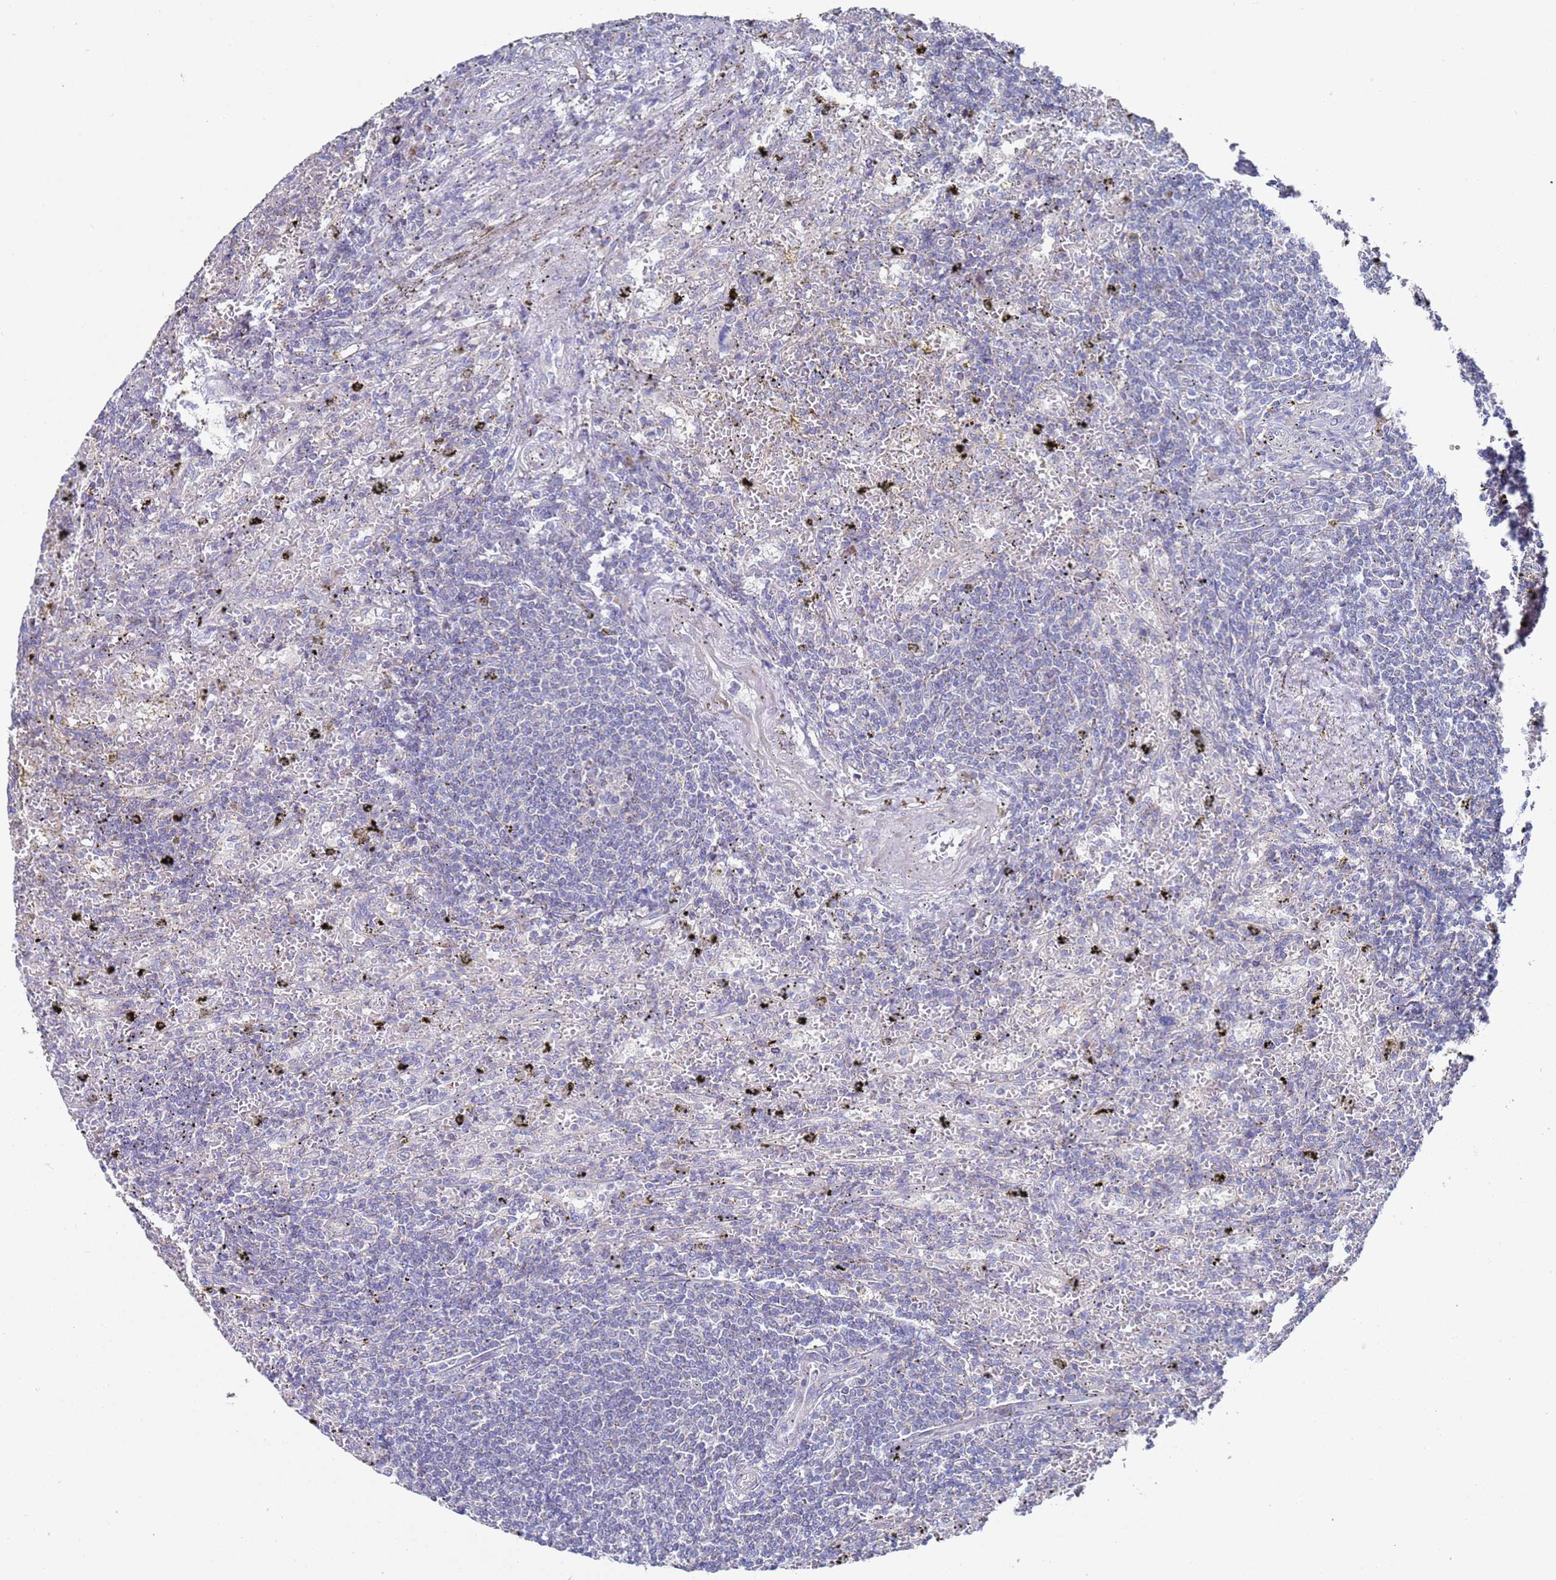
{"staining": {"intensity": "negative", "quantity": "none", "location": "none"}, "tissue": "lymphoma", "cell_type": "Tumor cells", "image_type": "cancer", "snomed": [{"axis": "morphology", "description": "Malignant lymphoma, non-Hodgkin's type, Low grade"}, {"axis": "topography", "description": "Spleen"}], "caption": "Human low-grade malignant lymphoma, non-Hodgkin's type stained for a protein using IHC demonstrates no staining in tumor cells.", "gene": "NPEPPS", "patient": {"sex": "male", "age": 76}}